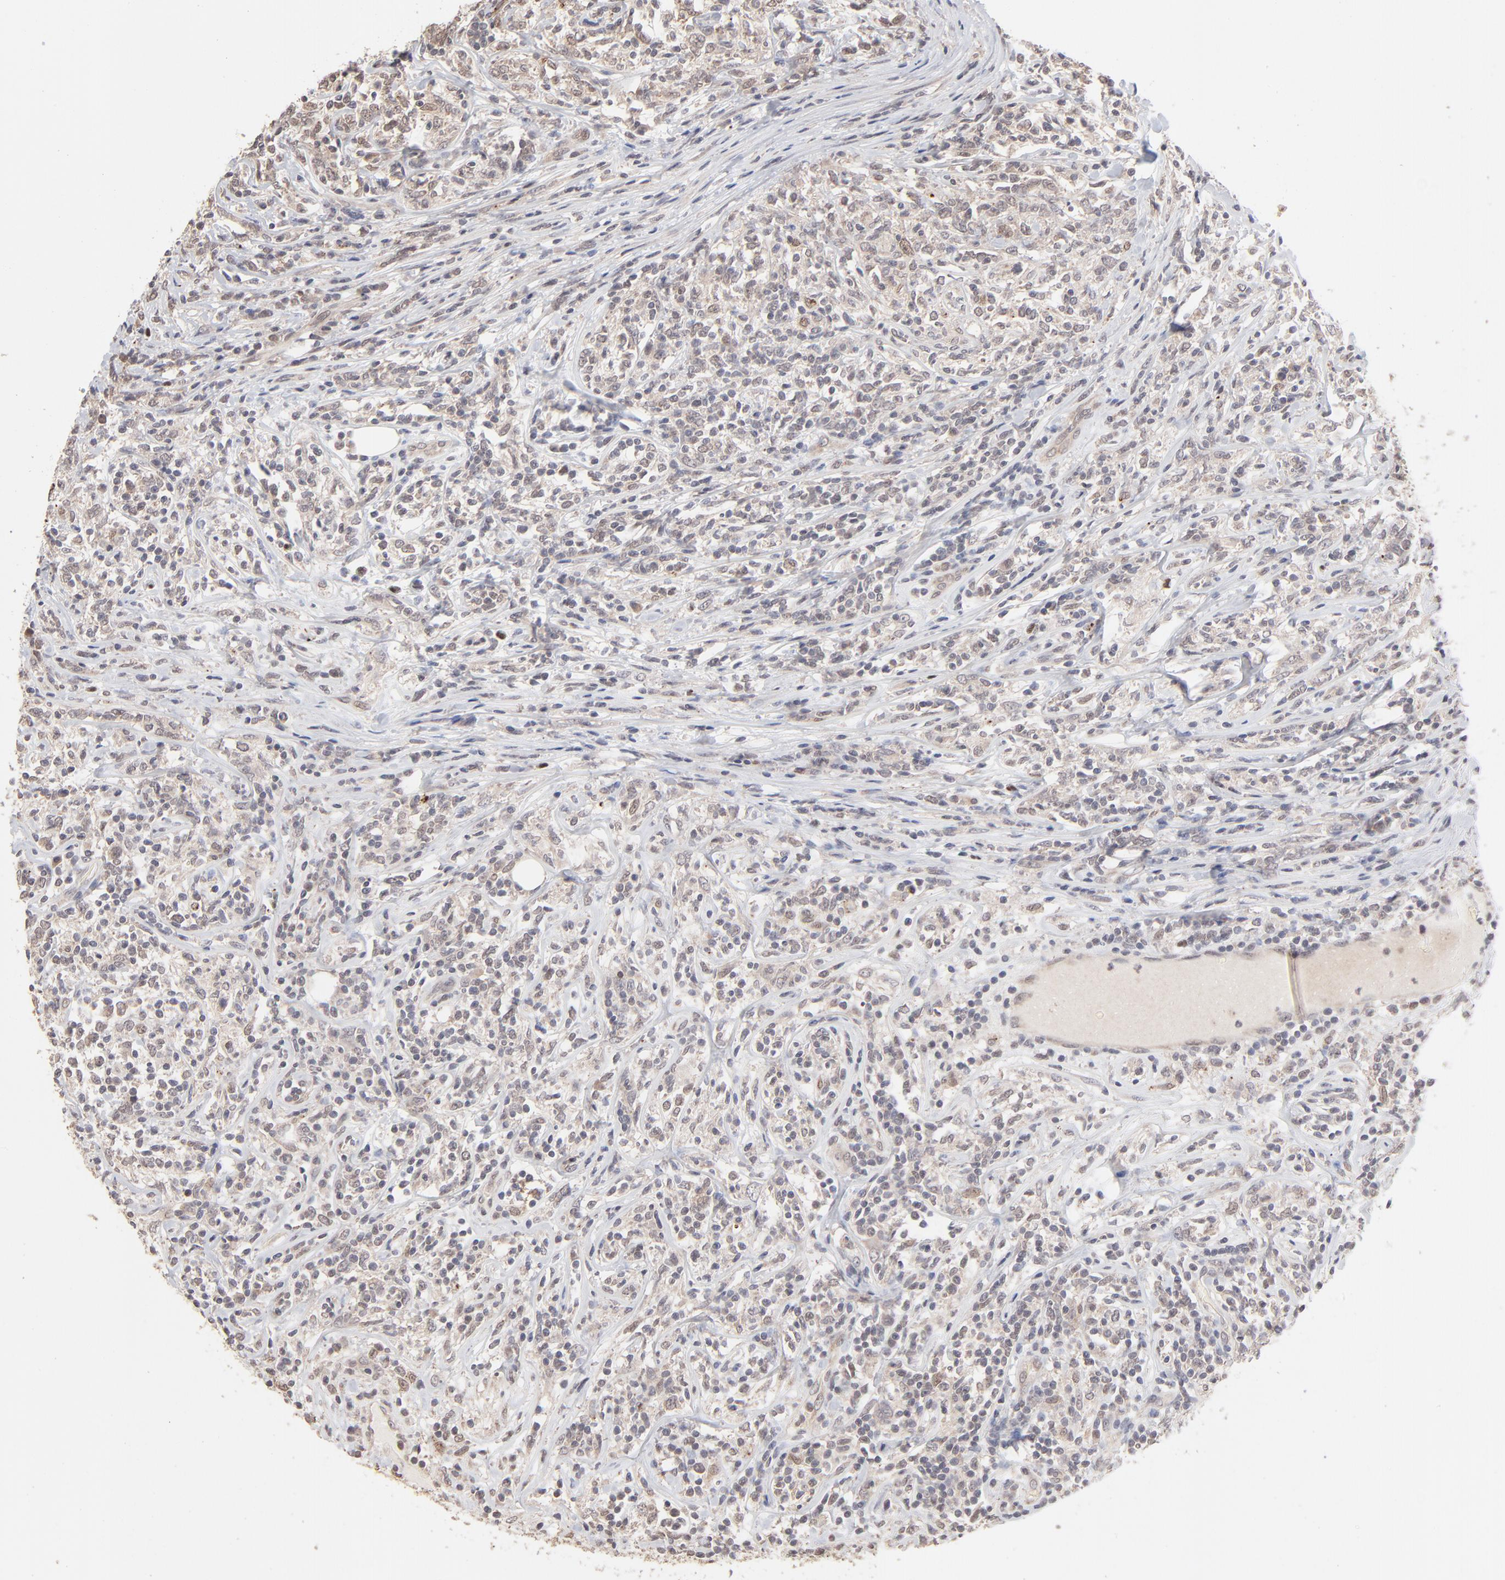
{"staining": {"intensity": "weak", "quantity": "<25%", "location": "nuclear"}, "tissue": "lymphoma", "cell_type": "Tumor cells", "image_type": "cancer", "snomed": [{"axis": "morphology", "description": "Malignant lymphoma, non-Hodgkin's type, High grade"}, {"axis": "topography", "description": "Lymph node"}], "caption": "High power microscopy micrograph of an IHC photomicrograph of high-grade malignant lymphoma, non-Hodgkin's type, revealing no significant staining in tumor cells.", "gene": "MSL2", "patient": {"sex": "female", "age": 84}}